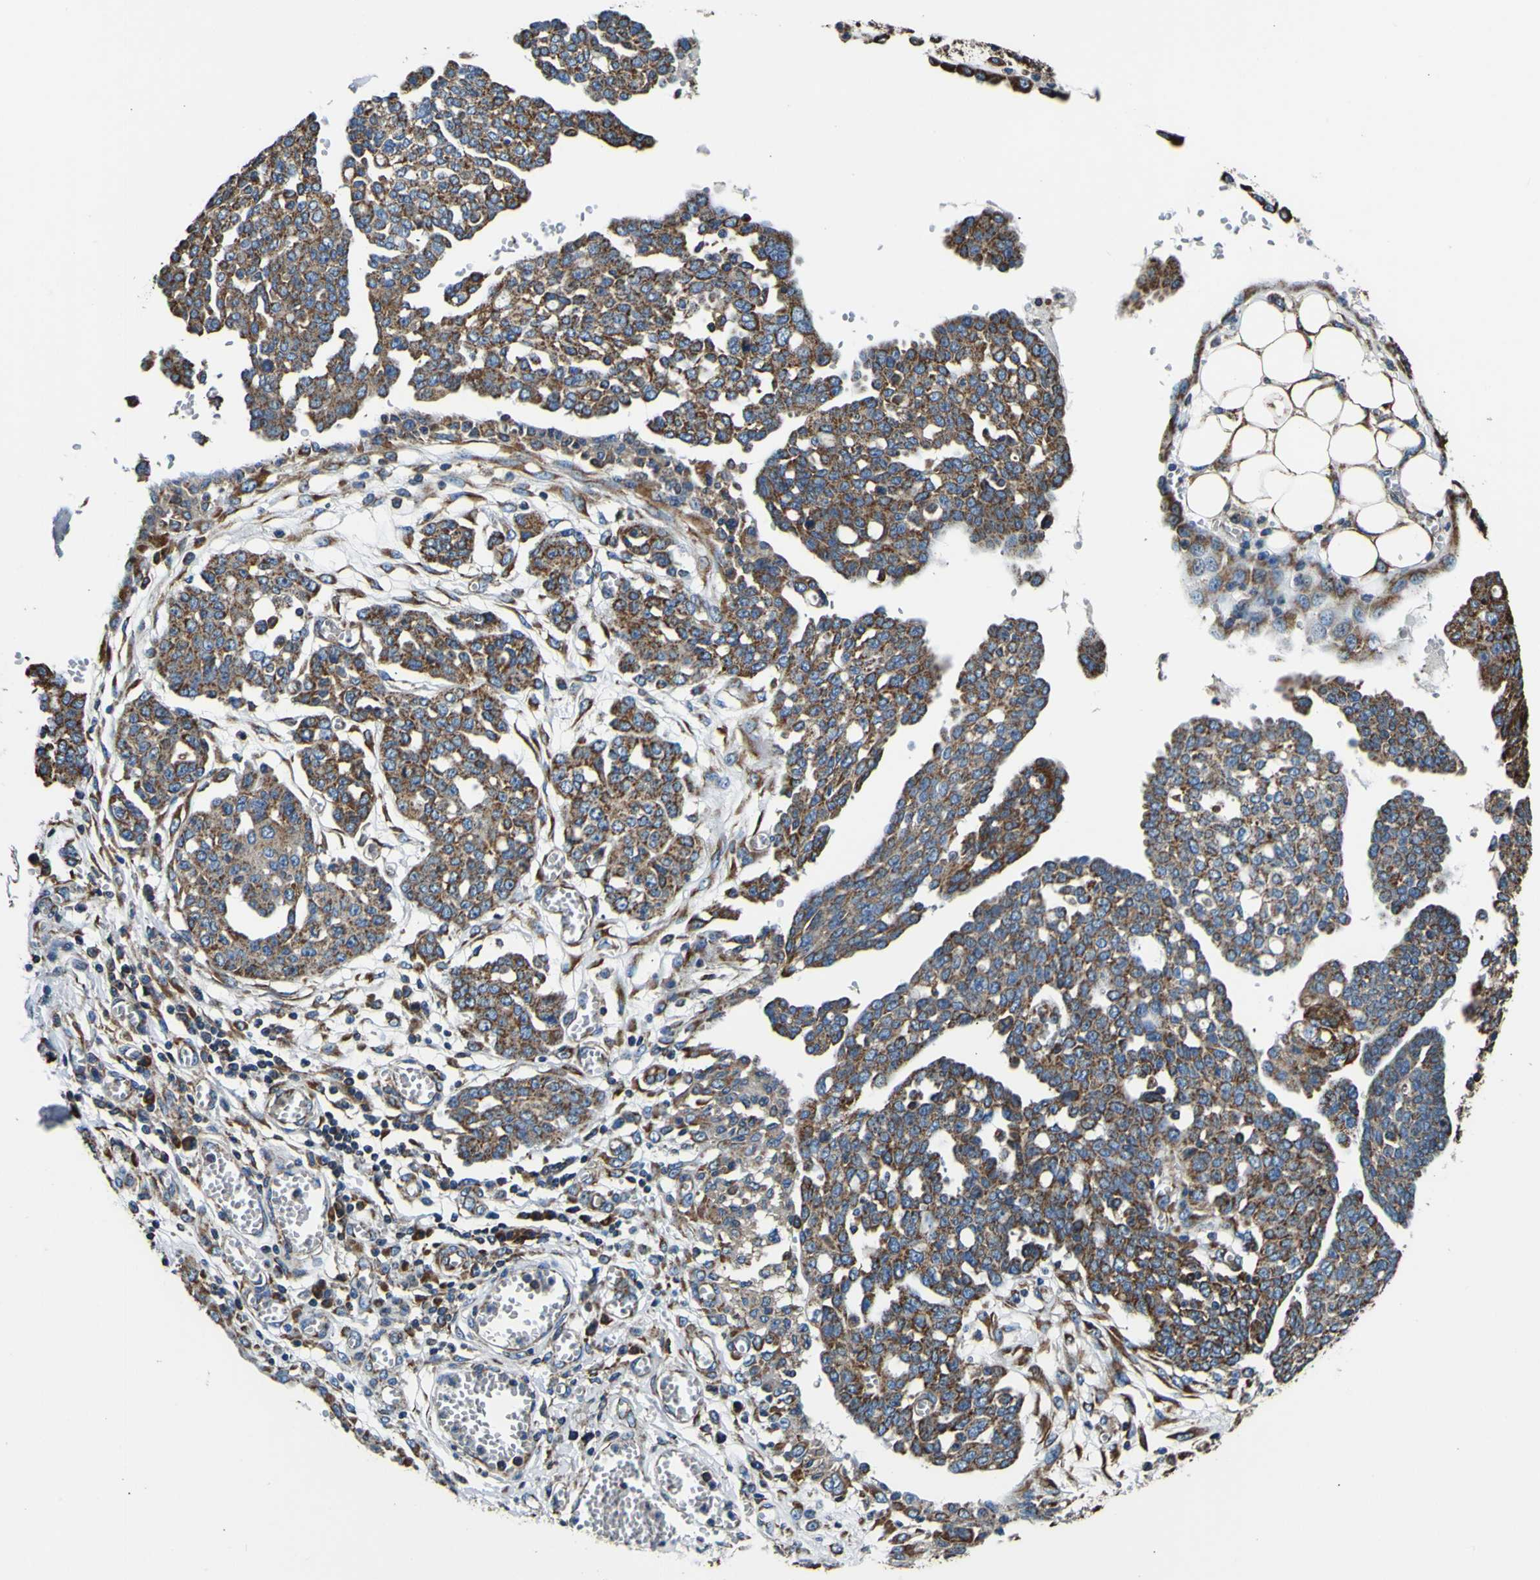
{"staining": {"intensity": "moderate", "quantity": ">75%", "location": "cytoplasmic/membranous"}, "tissue": "ovarian cancer", "cell_type": "Tumor cells", "image_type": "cancer", "snomed": [{"axis": "morphology", "description": "Cystadenocarcinoma, serous, NOS"}, {"axis": "topography", "description": "Soft tissue"}, {"axis": "topography", "description": "Ovary"}], "caption": "Tumor cells display medium levels of moderate cytoplasmic/membranous staining in about >75% of cells in serous cystadenocarcinoma (ovarian). (Brightfield microscopy of DAB IHC at high magnification).", "gene": "INPP5A", "patient": {"sex": "female", "age": 57}}